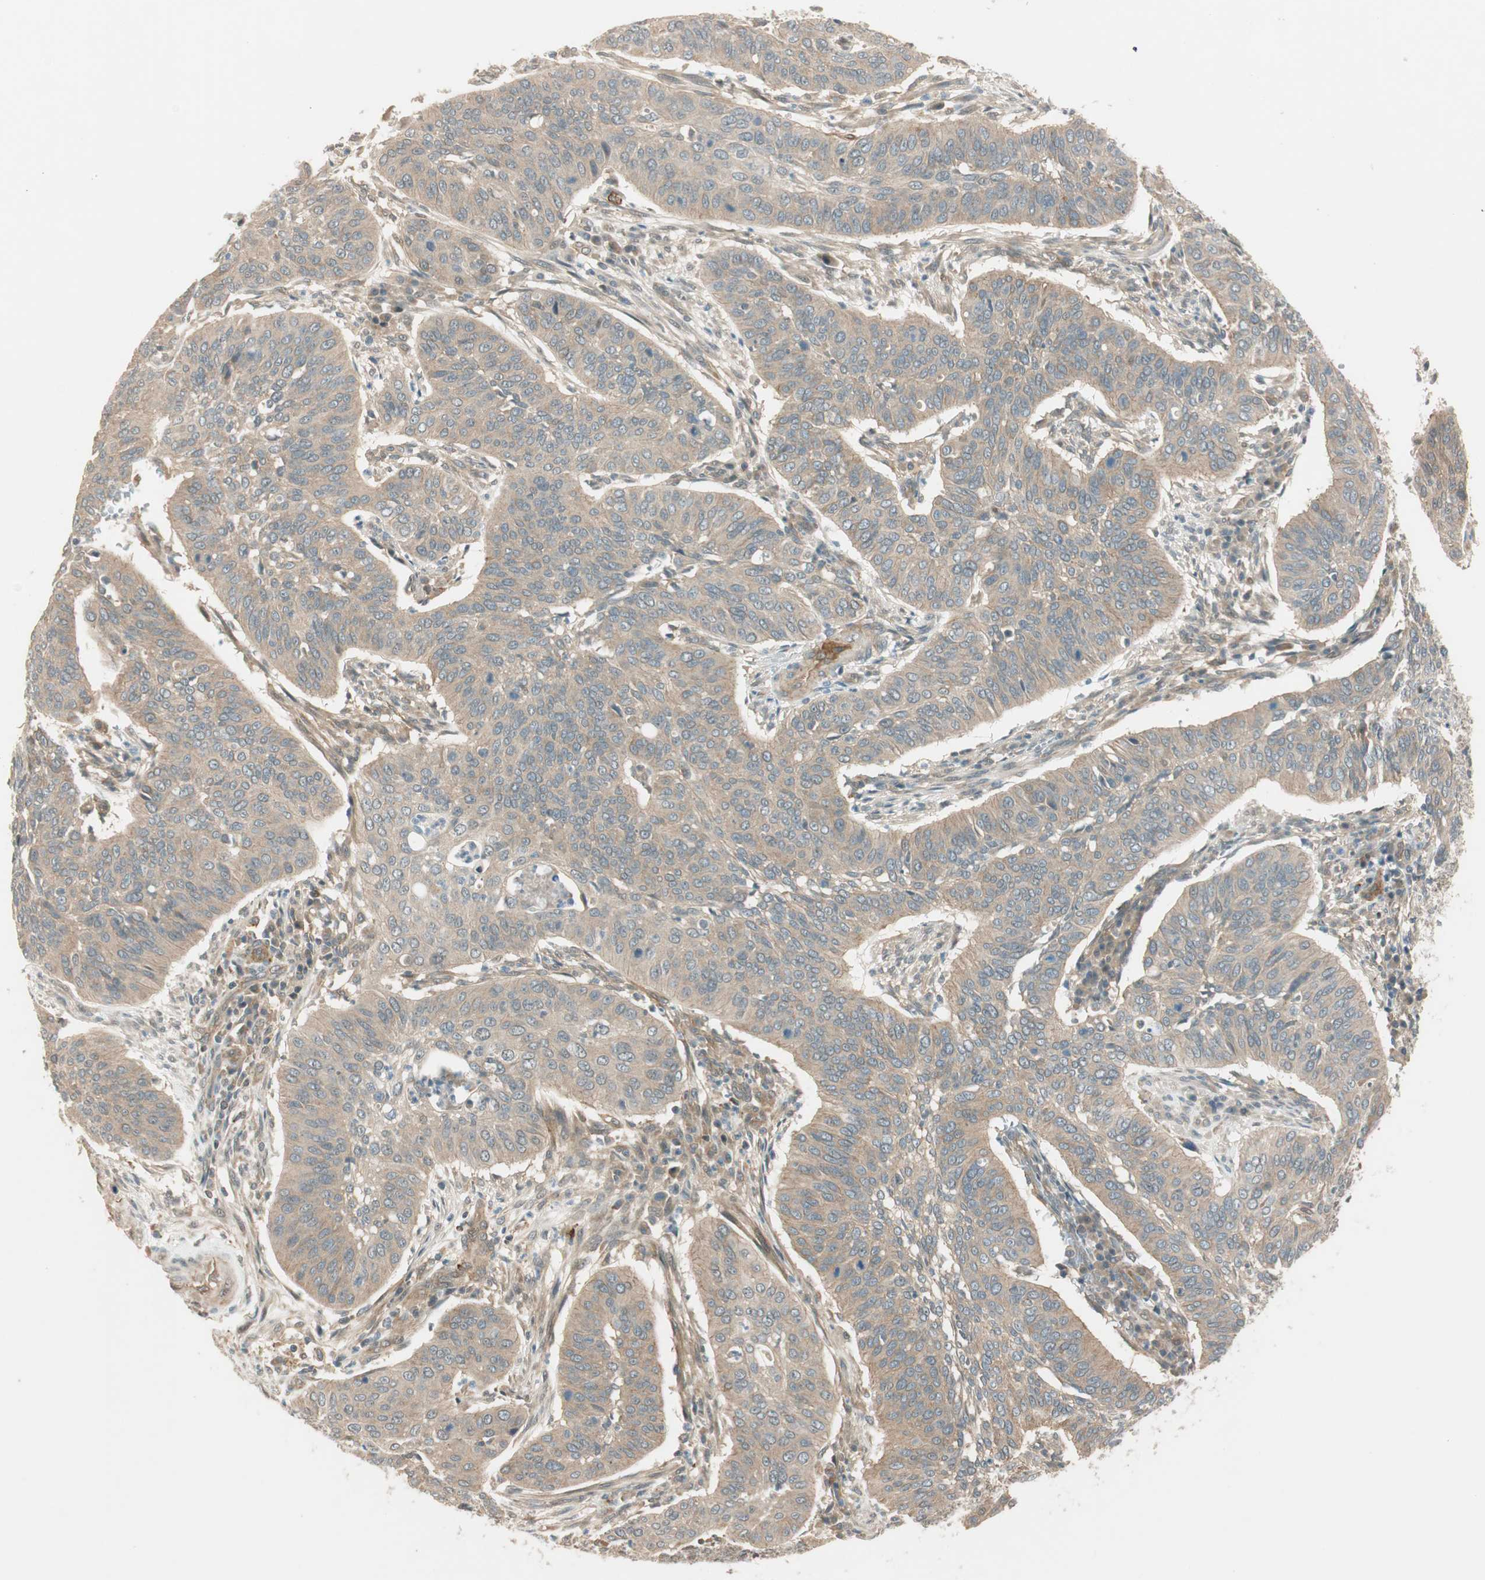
{"staining": {"intensity": "moderate", "quantity": ">75%", "location": "cytoplasmic/membranous"}, "tissue": "cervical cancer", "cell_type": "Tumor cells", "image_type": "cancer", "snomed": [{"axis": "morphology", "description": "Squamous cell carcinoma, NOS"}, {"axis": "topography", "description": "Cervix"}], "caption": "A medium amount of moderate cytoplasmic/membranous staining is present in about >75% of tumor cells in cervical cancer tissue.", "gene": "PSMD8", "patient": {"sex": "female", "age": 39}}